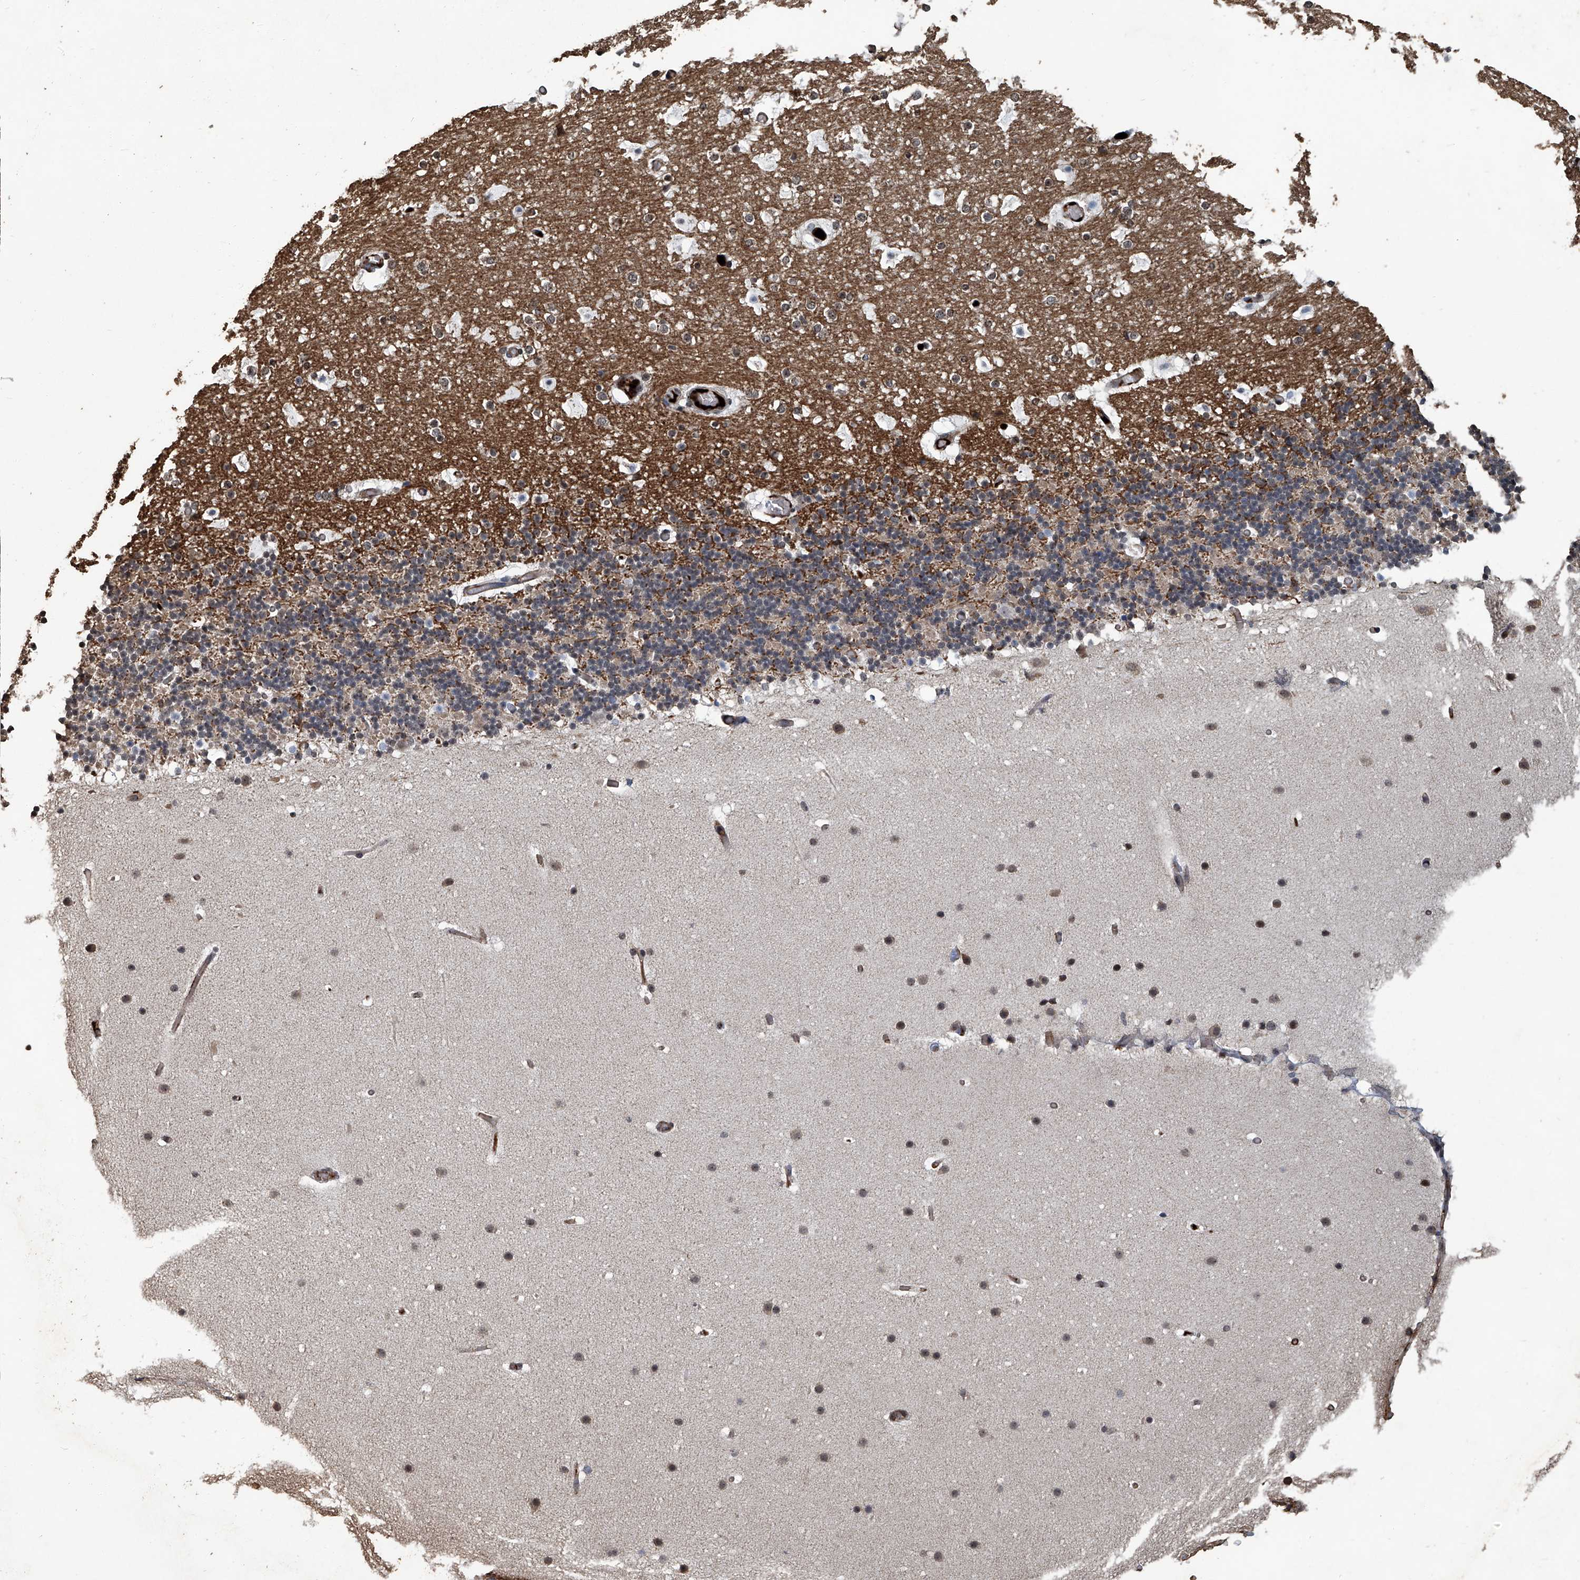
{"staining": {"intensity": "negative", "quantity": "none", "location": "none"}, "tissue": "cerebellum", "cell_type": "Cells in granular layer", "image_type": "normal", "snomed": [{"axis": "morphology", "description": "Normal tissue, NOS"}, {"axis": "topography", "description": "Cerebellum"}], "caption": "Immunohistochemical staining of benign cerebellum demonstrates no significant staining in cells in granular layer. Nuclei are stained in blue.", "gene": "GPR132", "patient": {"sex": "male", "age": 57}}